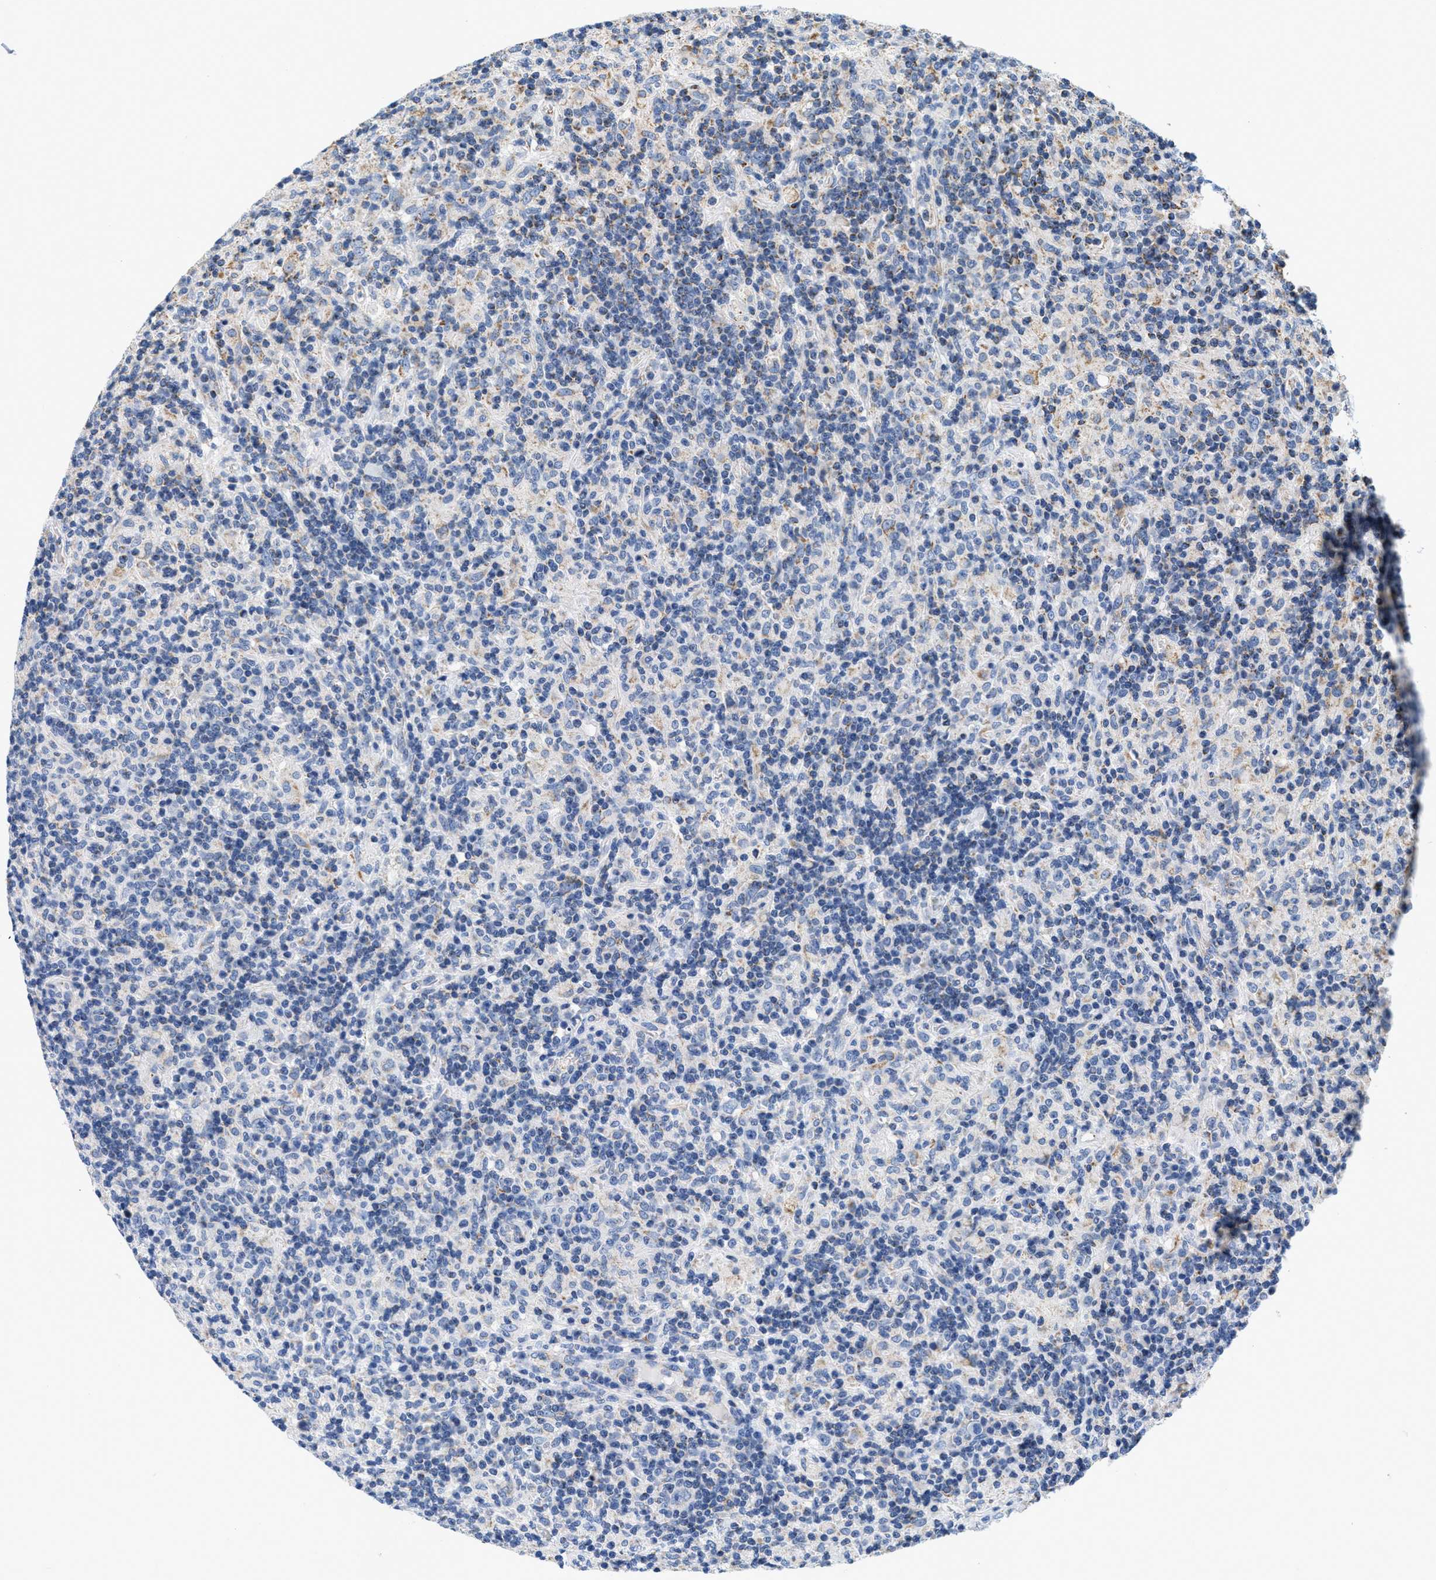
{"staining": {"intensity": "negative", "quantity": "none", "location": "none"}, "tissue": "lymphoma", "cell_type": "Tumor cells", "image_type": "cancer", "snomed": [{"axis": "morphology", "description": "Hodgkin's disease, NOS"}, {"axis": "topography", "description": "Lymph node"}], "caption": "Immunohistochemistry (IHC) of human lymphoma displays no positivity in tumor cells. The staining is performed using DAB (3,3'-diaminobenzidine) brown chromogen with nuclei counter-stained in using hematoxylin.", "gene": "KCNJ5", "patient": {"sex": "male", "age": 70}}